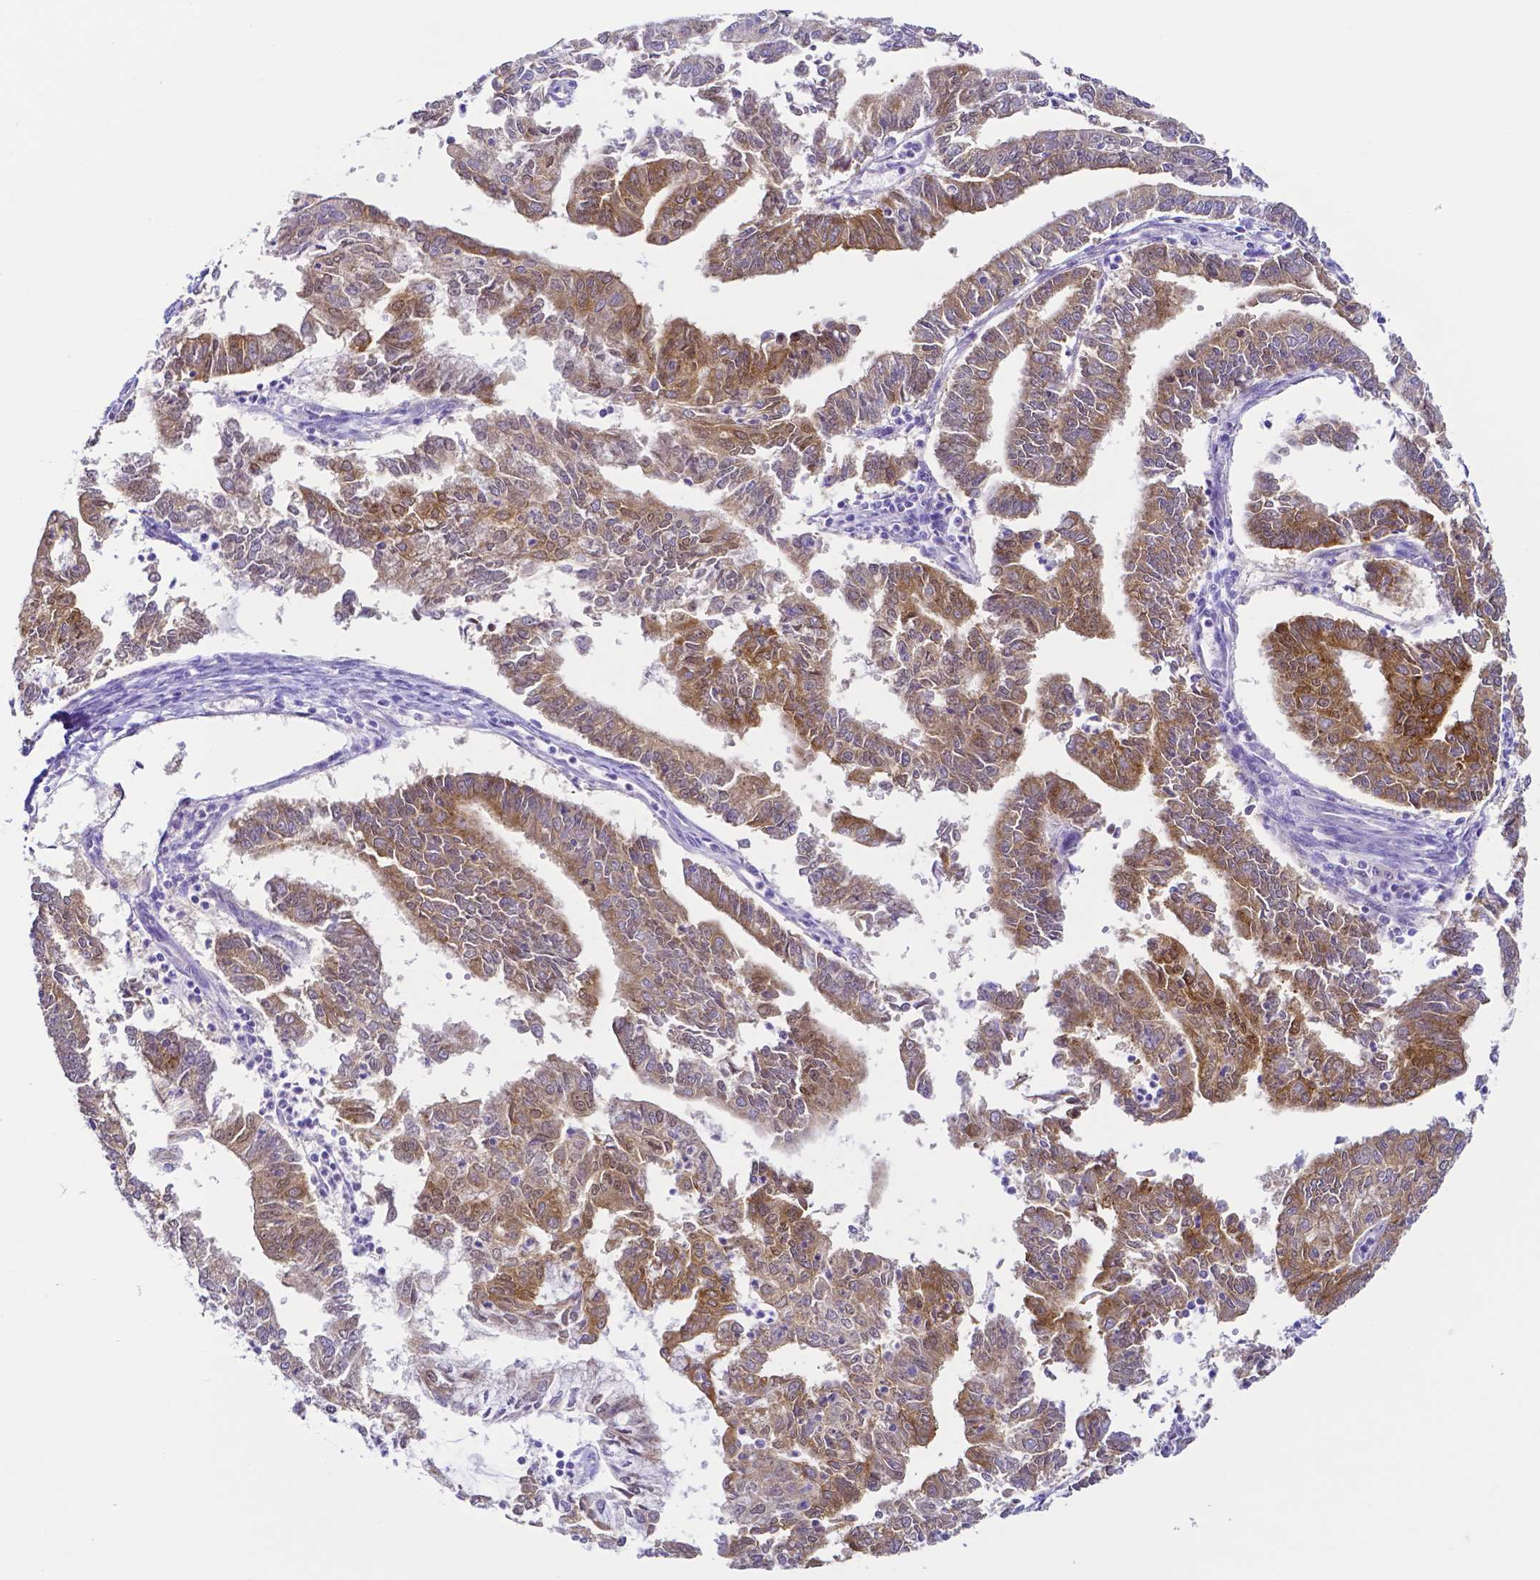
{"staining": {"intensity": "moderate", "quantity": ">75%", "location": "cytoplasmic/membranous"}, "tissue": "endometrial cancer", "cell_type": "Tumor cells", "image_type": "cancer", "snomed": [{"axis": "morphology", "description": "Adenocarcinoma, NOS"}, {"axis": "topography", "description": "Endometrium"}], "caption": "Human adenocarcinoma (endometrial) stained with a protein marker reveals moderate staining in tumor cells.", "gene": "PKP3", "patient": {"sex": "female", "age": 61}}